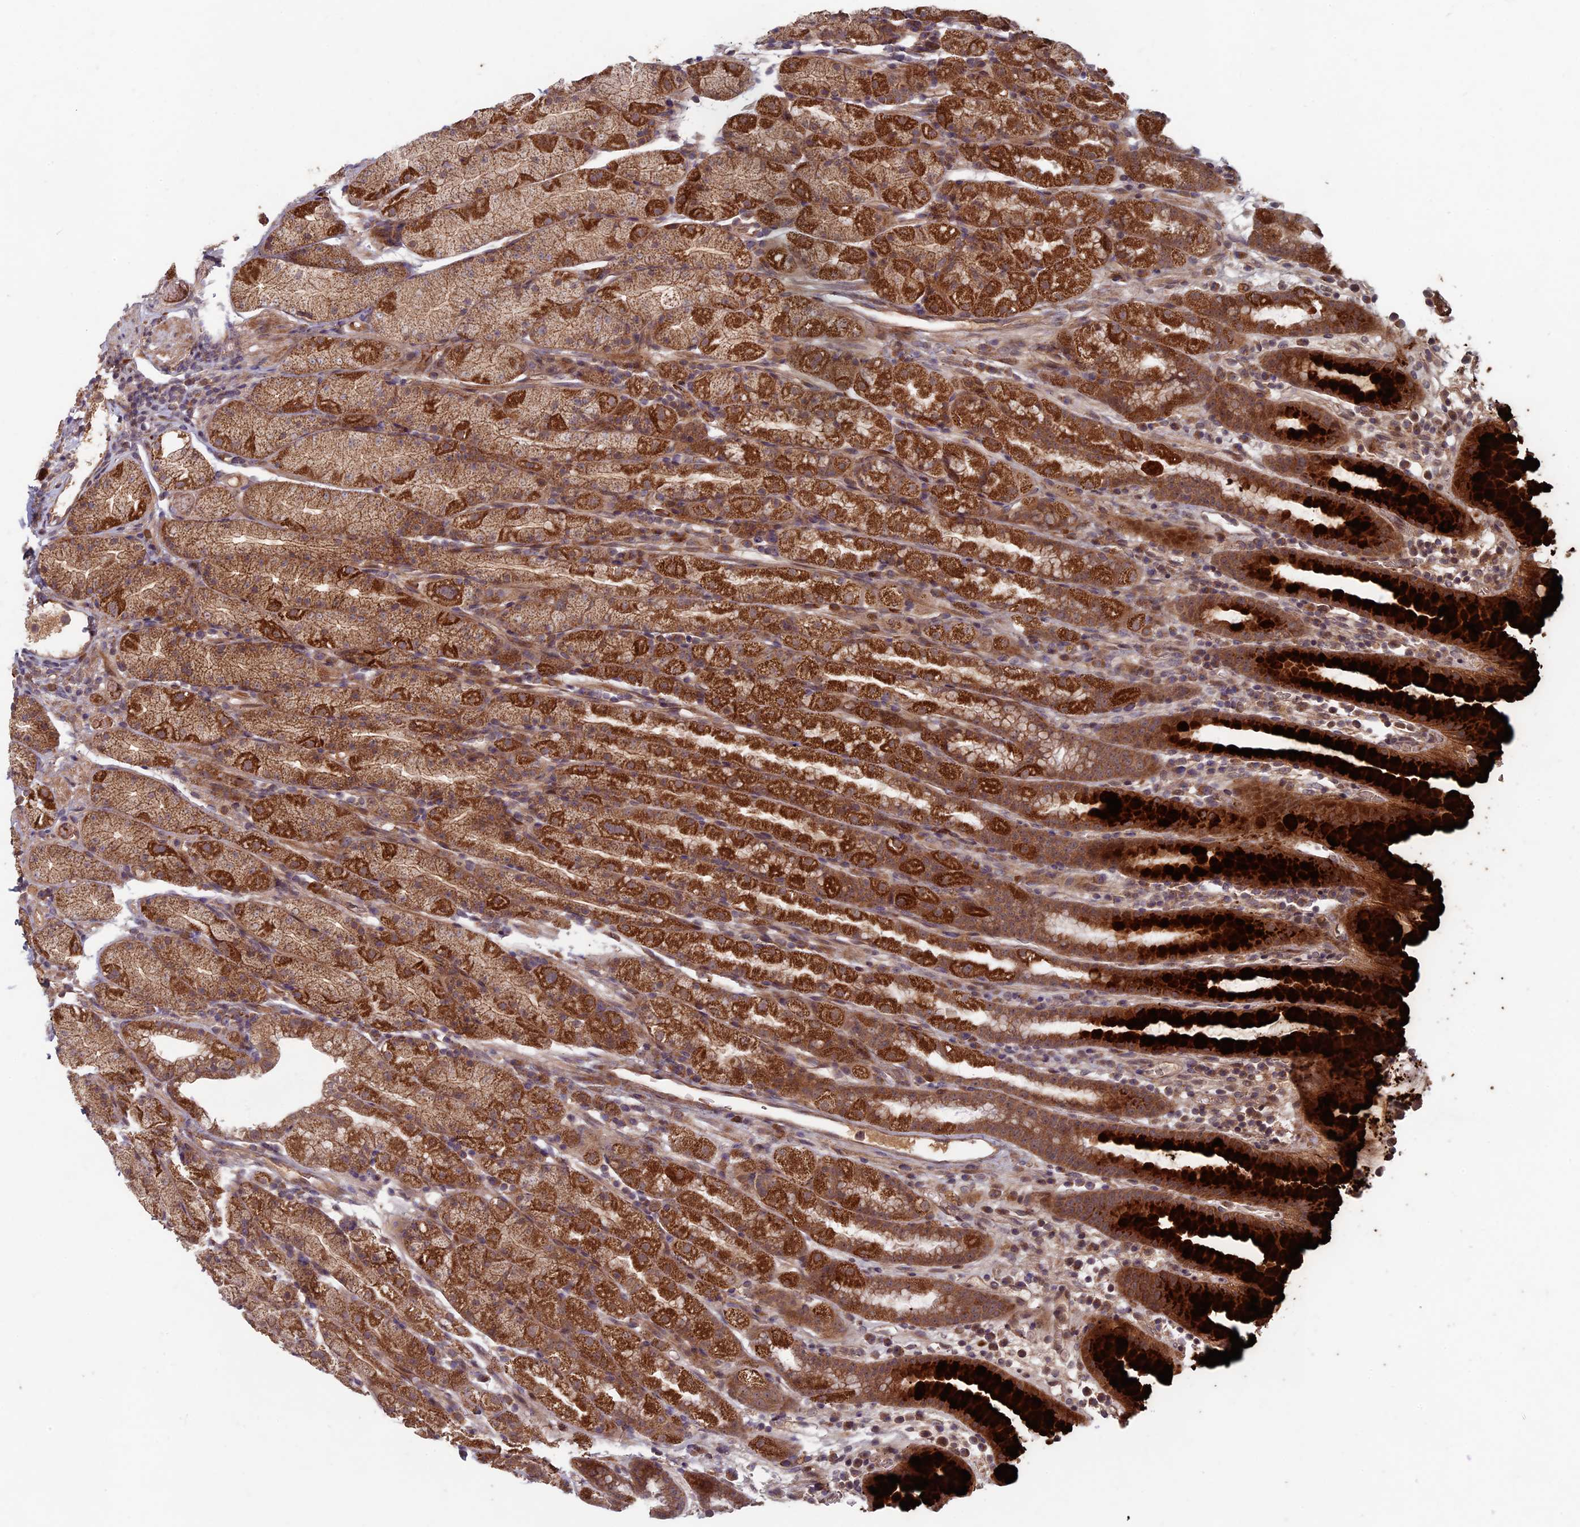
{"staining": {"intensity": "strong", "quantity": ">75%", "location": "cytoplasmic/membranous"}, "tissue": "stomach", "cell_type": "Glandular cells", "image_type": "normal", "snomed": [{"axis": "morphology", "description": "Normal tissue, NOS"}, {"axis": "topography", "description": "Stomach, upper"}, {"axis": "topography", "description": "Stomach, lower"}, {"axis": "topography", "description": "Small intestine"}], "caption": "Stomach stained with DAB immunohistochemistry shows high levels of strong cytoplasmic/membranous expression in about >75% of glandular cells.", "gene": "RCCD1", "patient": {"sex": "male", "age": 68}}